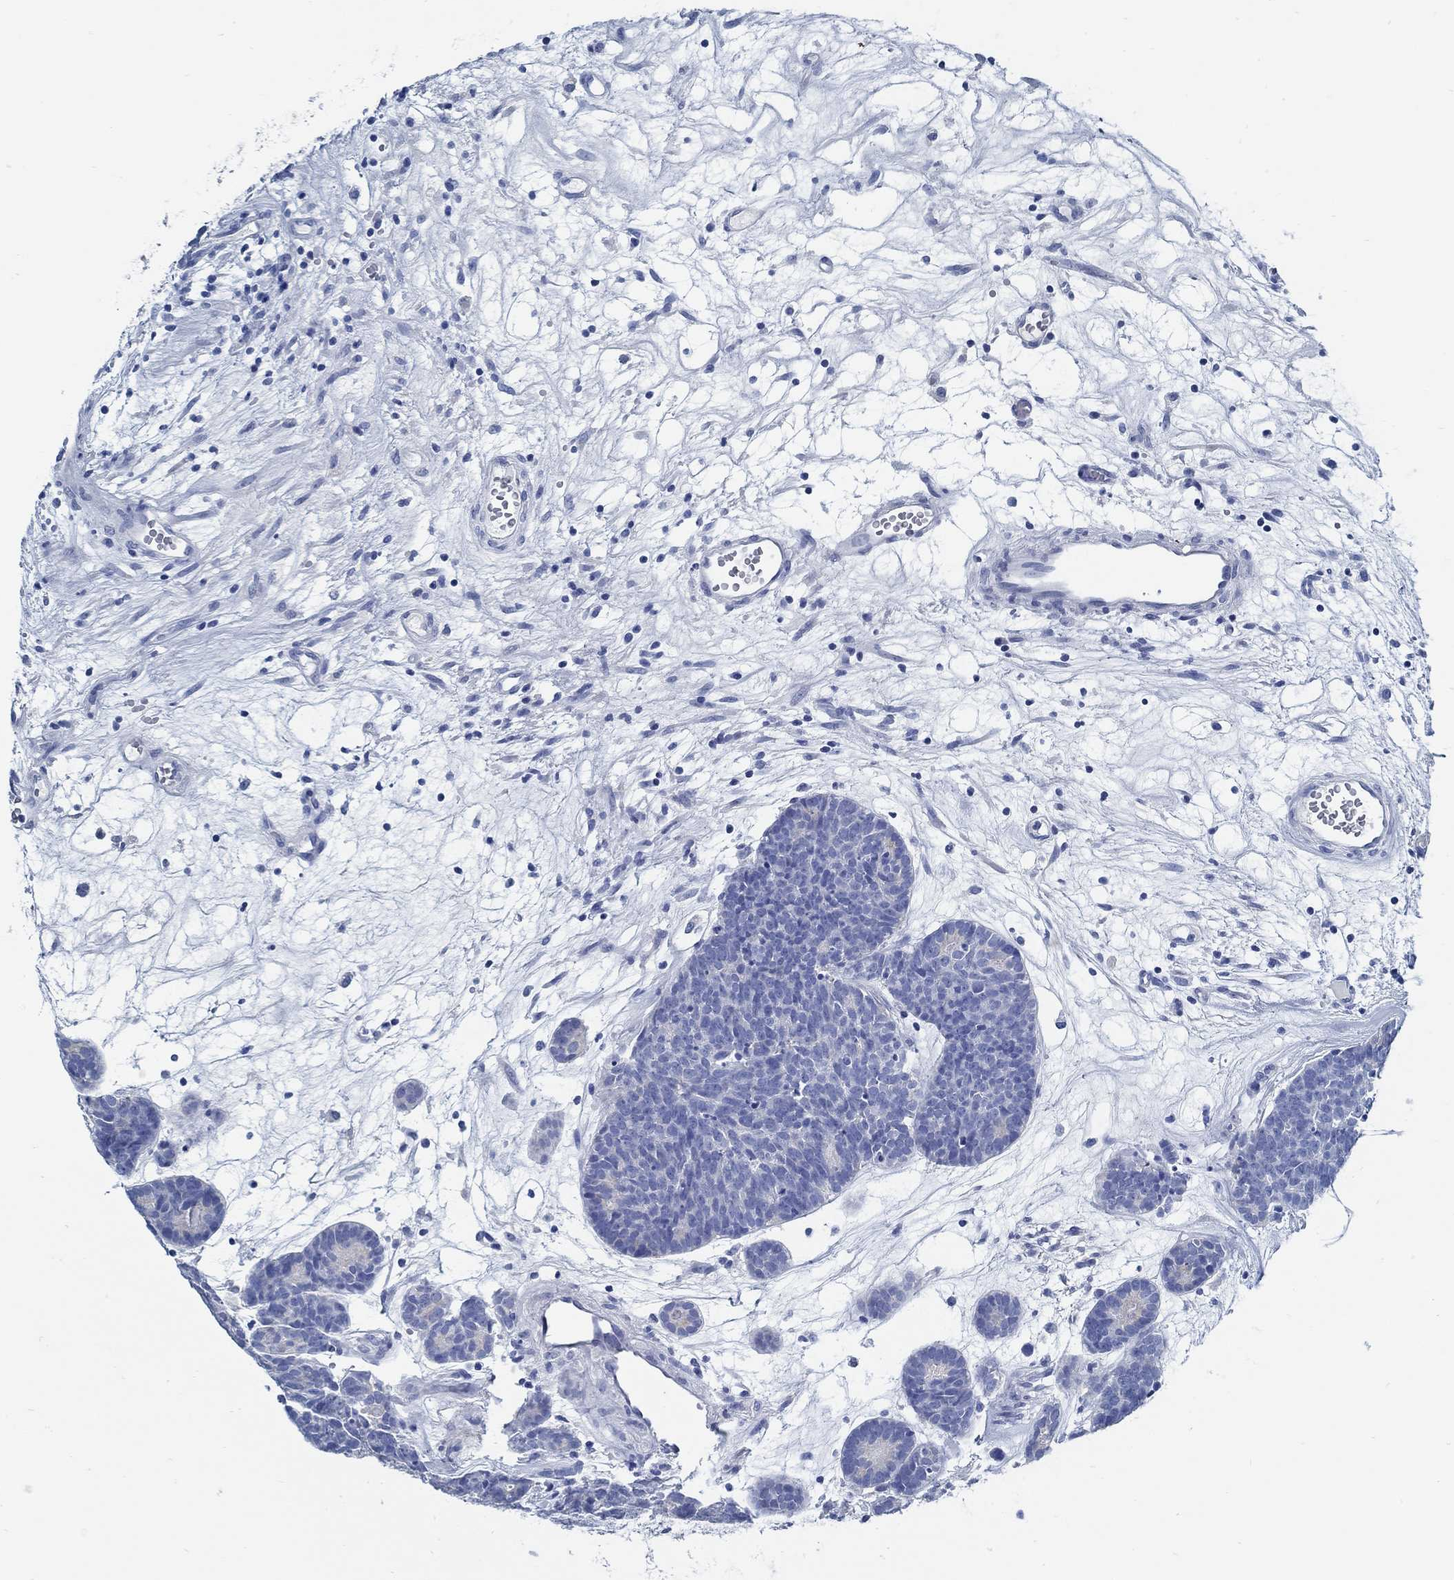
{"staining": {"intensity": "negative", "quantity": "none", "location": "none"}, "tissue": "head and neck cancer", "cell_type": "Tumor cells", "image_type": "cancer", "snomed": [{"axis": "morphology", "description": "Adenocarcinoma, NOS"}, {"axis": "topography", "description": "Head-Neck"}], "caption": "There is no significant expression in tumor cells of head and neck adenocarcinoma.", "gene": "SLC45A1", "patient": {"sex": "female", "age": 81}}